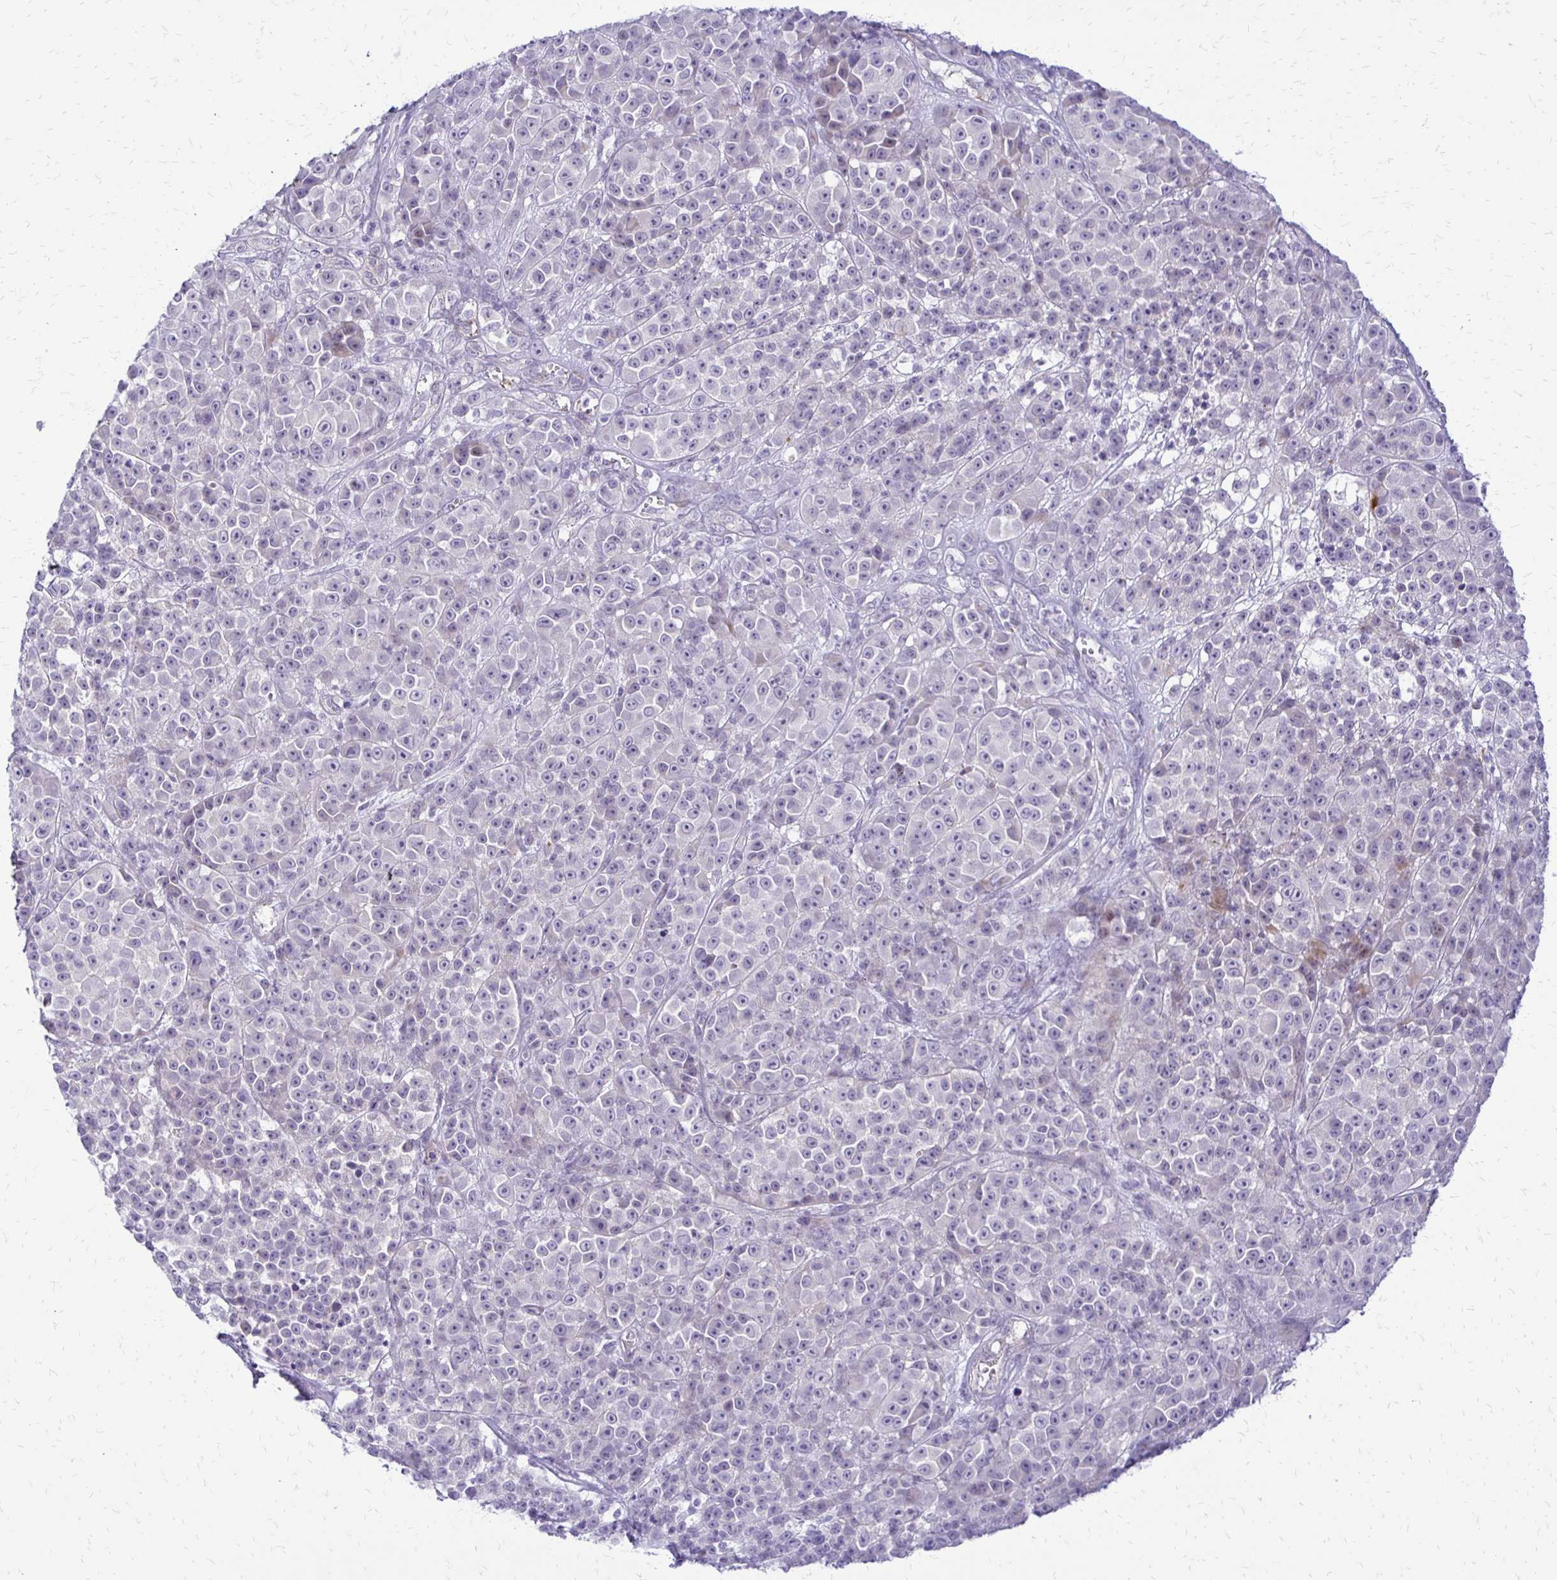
{"staining": {"intensity": "negative", "quantity": "none", "location": "none"}, "tissue": "melanoma", "cell_type": "Tumor cells", "image_type": "cancer", "snomed": [{"axis": "morphology", "description": "Malignant melanoma, NOS"}, {"axis": "topography", "description": "Skin"}, {"axis": "topography", "description": "Skin of back"}], "caption": "Tumor cells show no significant staining in malignant melanoma.", "gene": "EPYC", "patient": {"sex": "male", "age": 91}}